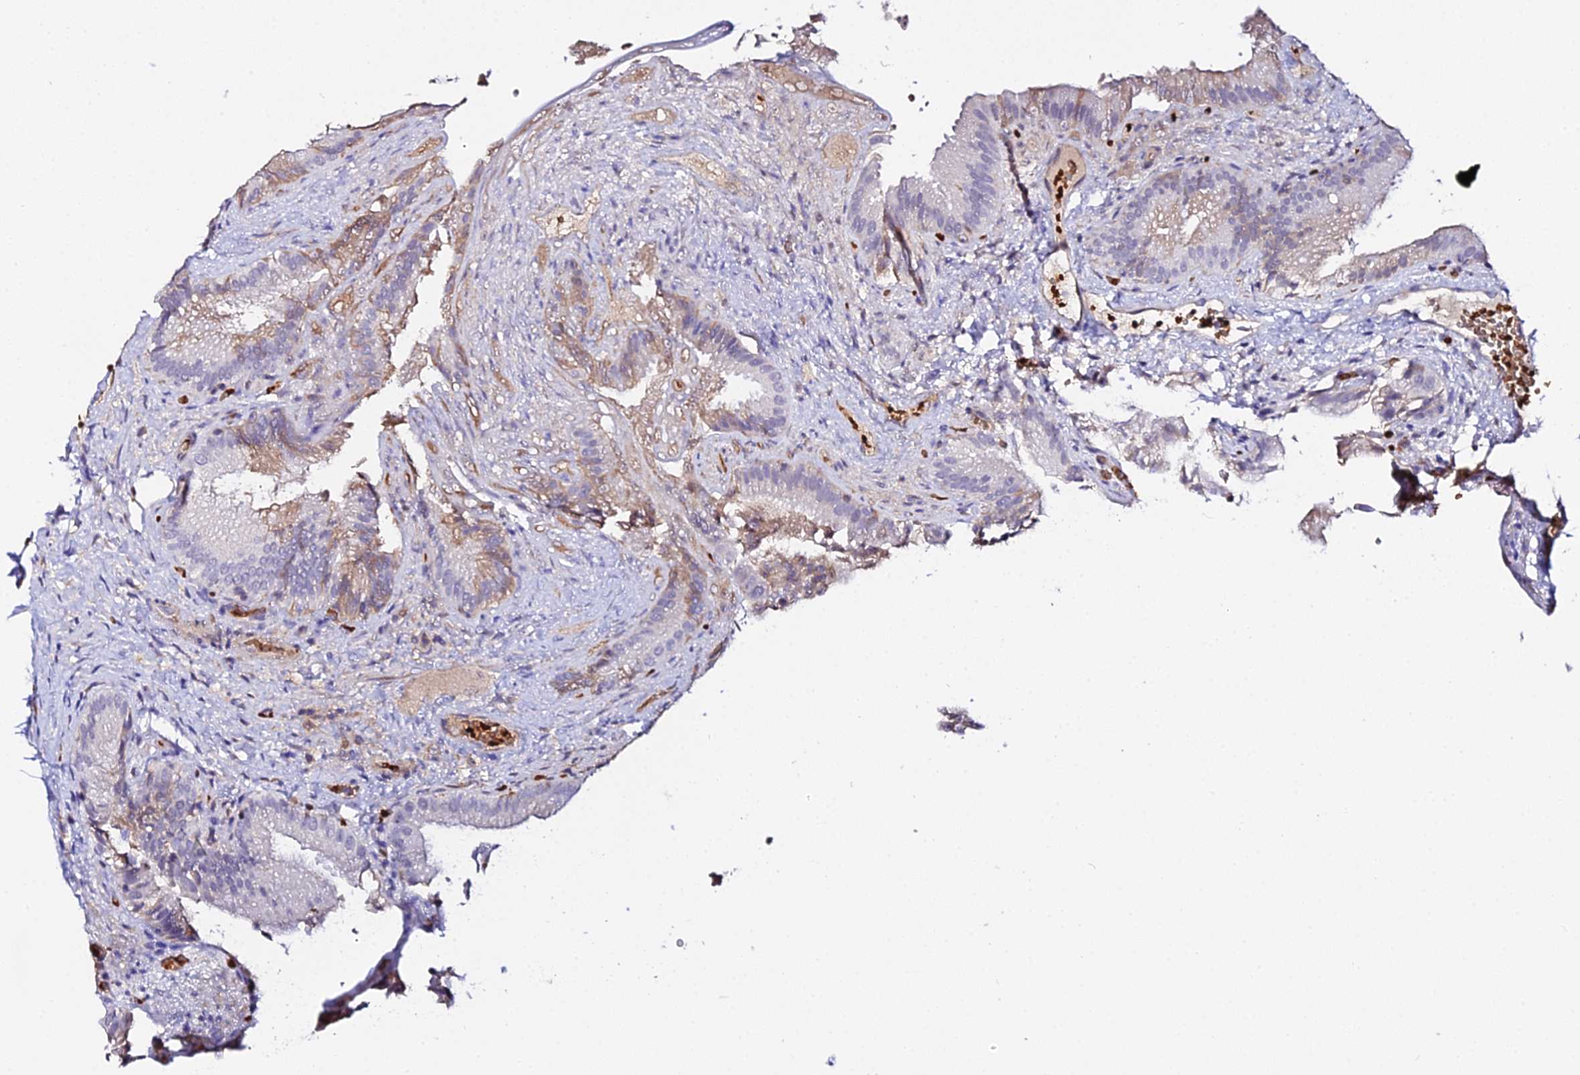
{"staining": {"intensity": "weak", "quantity": "<25%", "location": "cytoplasmic/membranous"}, "tissue": "gallbladder", "cell_type": "Glandular cells", "image_type": "normal", "snomed": [{"axis": "morphology", "description": "Normal tissue, NOS"}, {"axis": "topography", "description": "Gallbladder"}], "caption": "Immunohistochemistry (IHC) micrograph of normal gallbladder stained for a protein (brown), which displays no staining in glandular cells.", "gene": "CFAP45", "patient": {"sex": "female", "age": 30}}